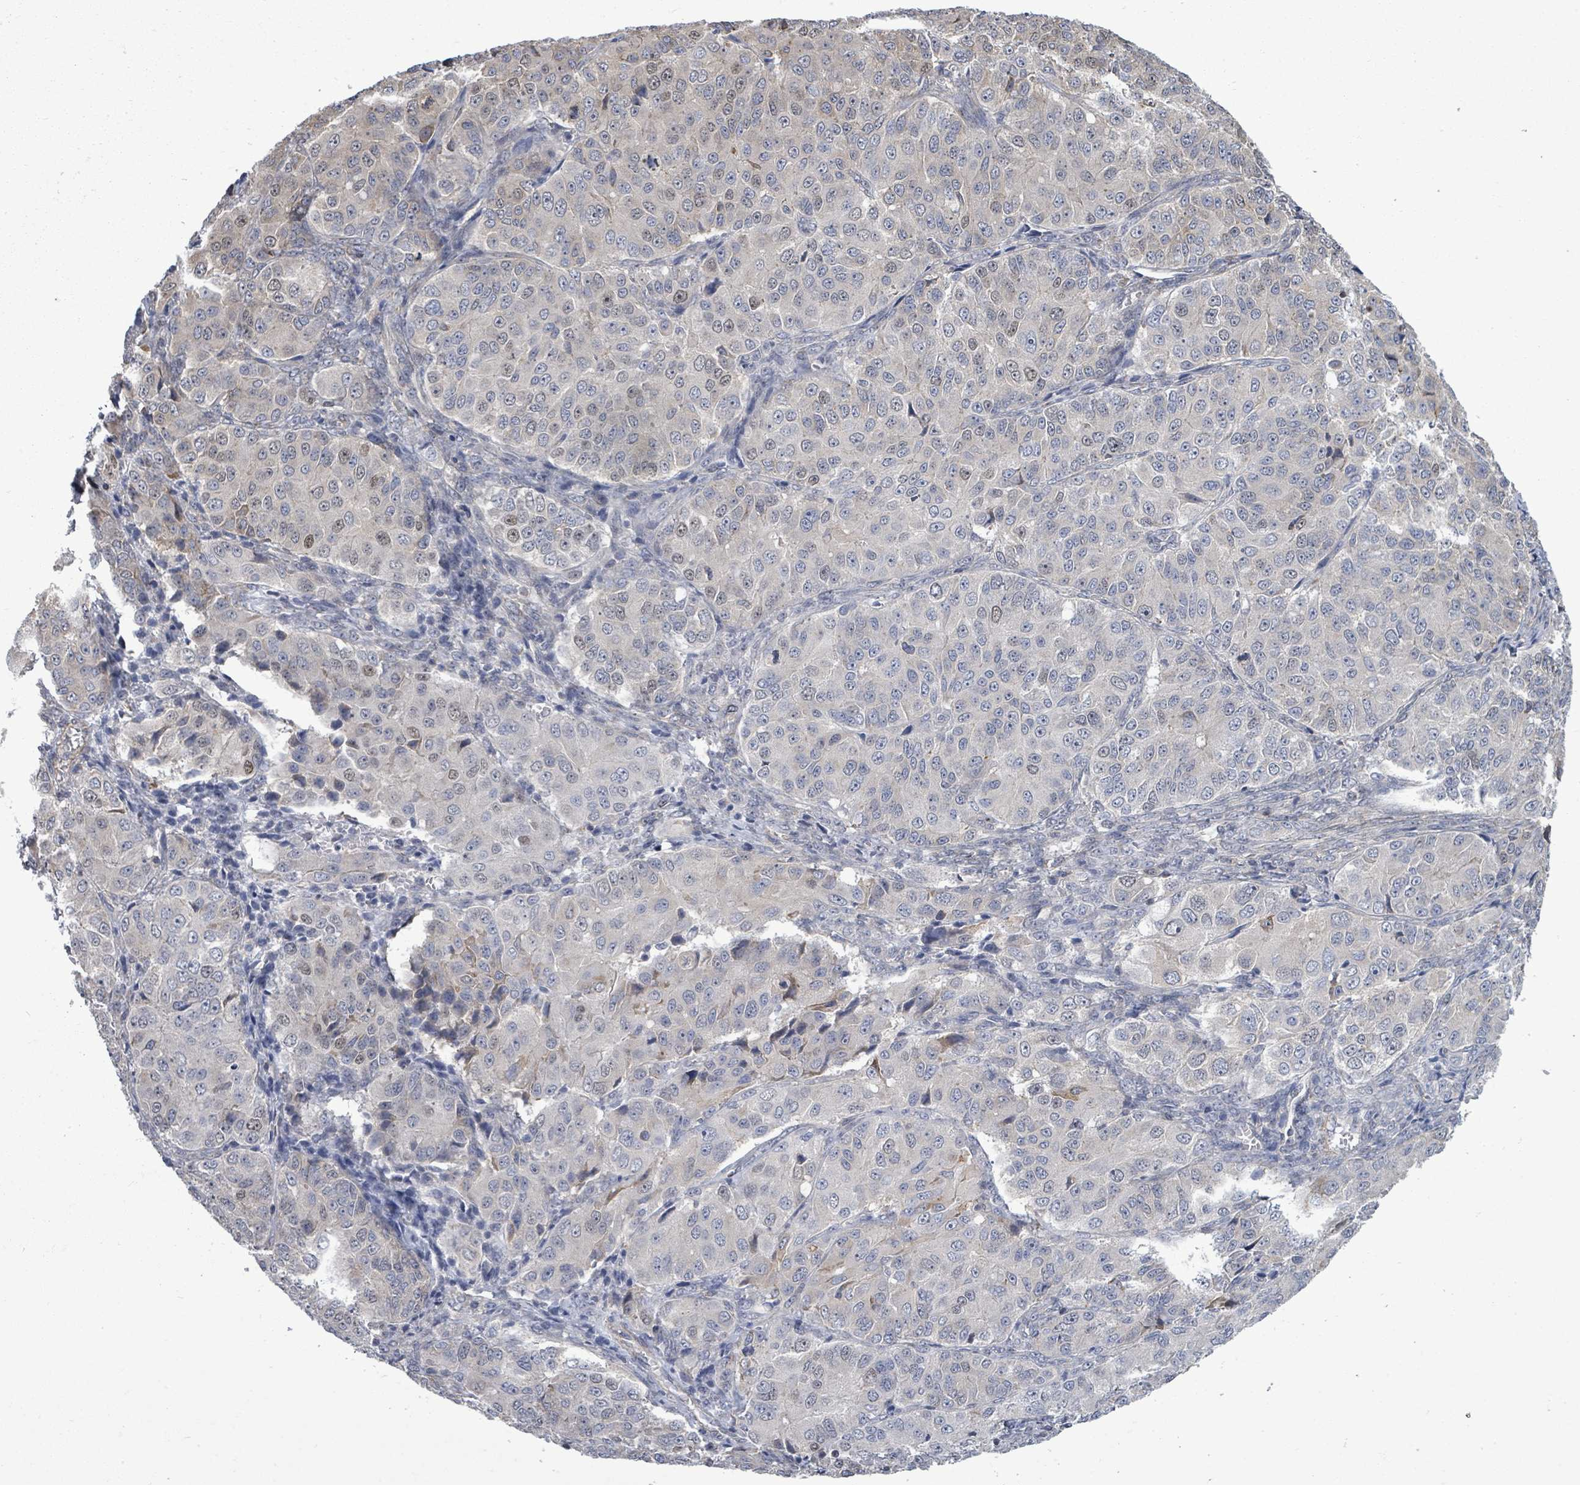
{"staining": {"intensity": "weak", "quantity": "<25%", "location": "nuclear"}, "tissue": "ovarian cancer", "cell_type": "Tumor cells", "image_type": "cancer", "snomed": [{"axis": "morphology", "description": "Carcinoma, endometroid"}, {"axis": "topography", "description": "Ovary"}], "caption": "Endometroid carcinoma (ovarian) stained for a protein using immunohistochemistry reveals no staining tumor cells.", "gene": "PAPSS1", "patient": {"sex": "female", "age": 51}}